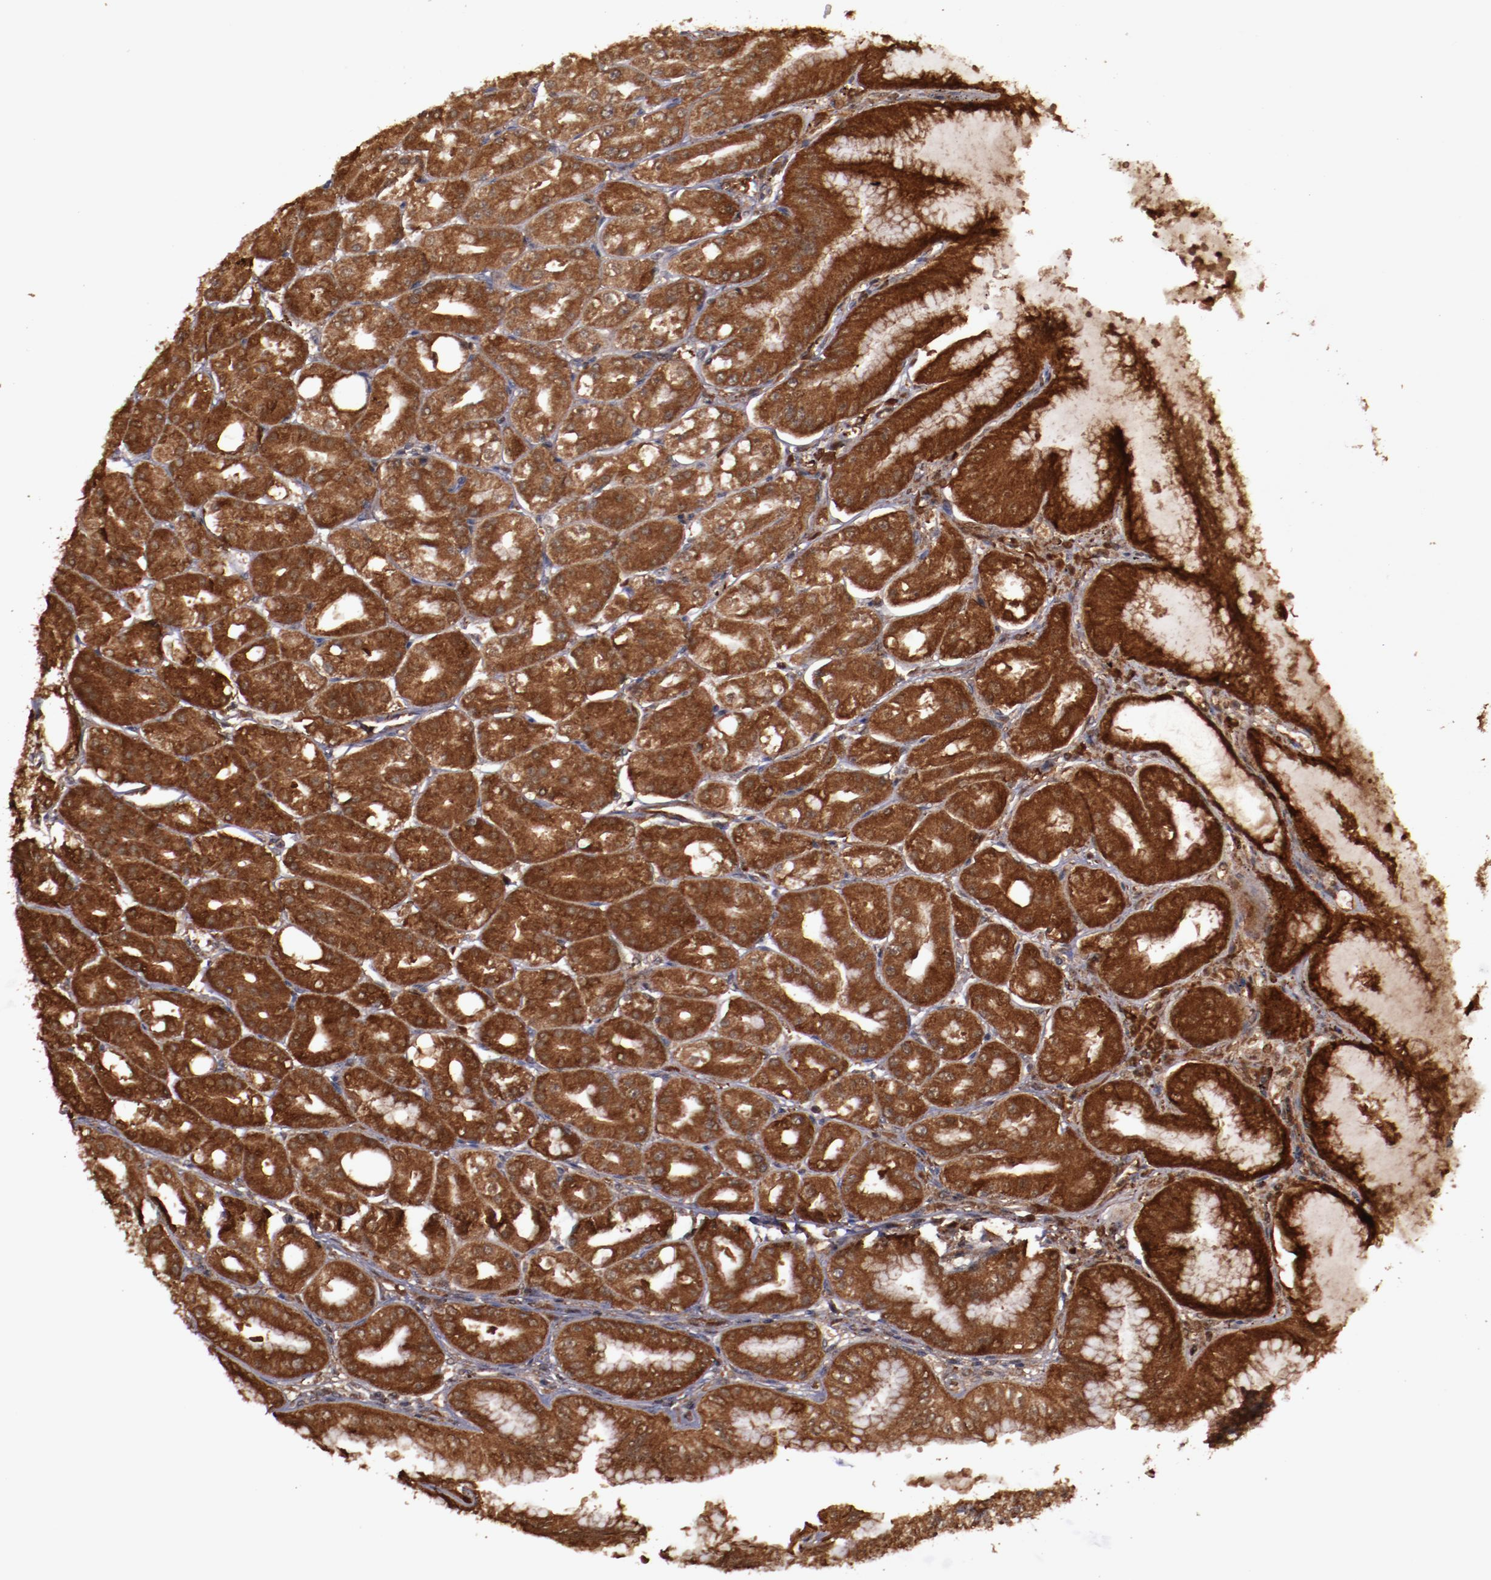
{"staining": {"intensity": "strong", "quantity": ">75%", "location": "cytoplasmic/membranous"}, "tissue": "stomach", "cell_type": "Glandular cells", "image_type": "normal", "snomed": [{"axis": "morphology", "description": "Normal tissue, NOS"}, {"axis": "topography", "description": "Stomach, lower"}], "caption": "The immunohistochemical stain labels strong cytoplasmic/membranous positivity in glandular cells of benign stomach.", "gene": "TXNDC16", "patient": {"sex": "male", "age": 71}}